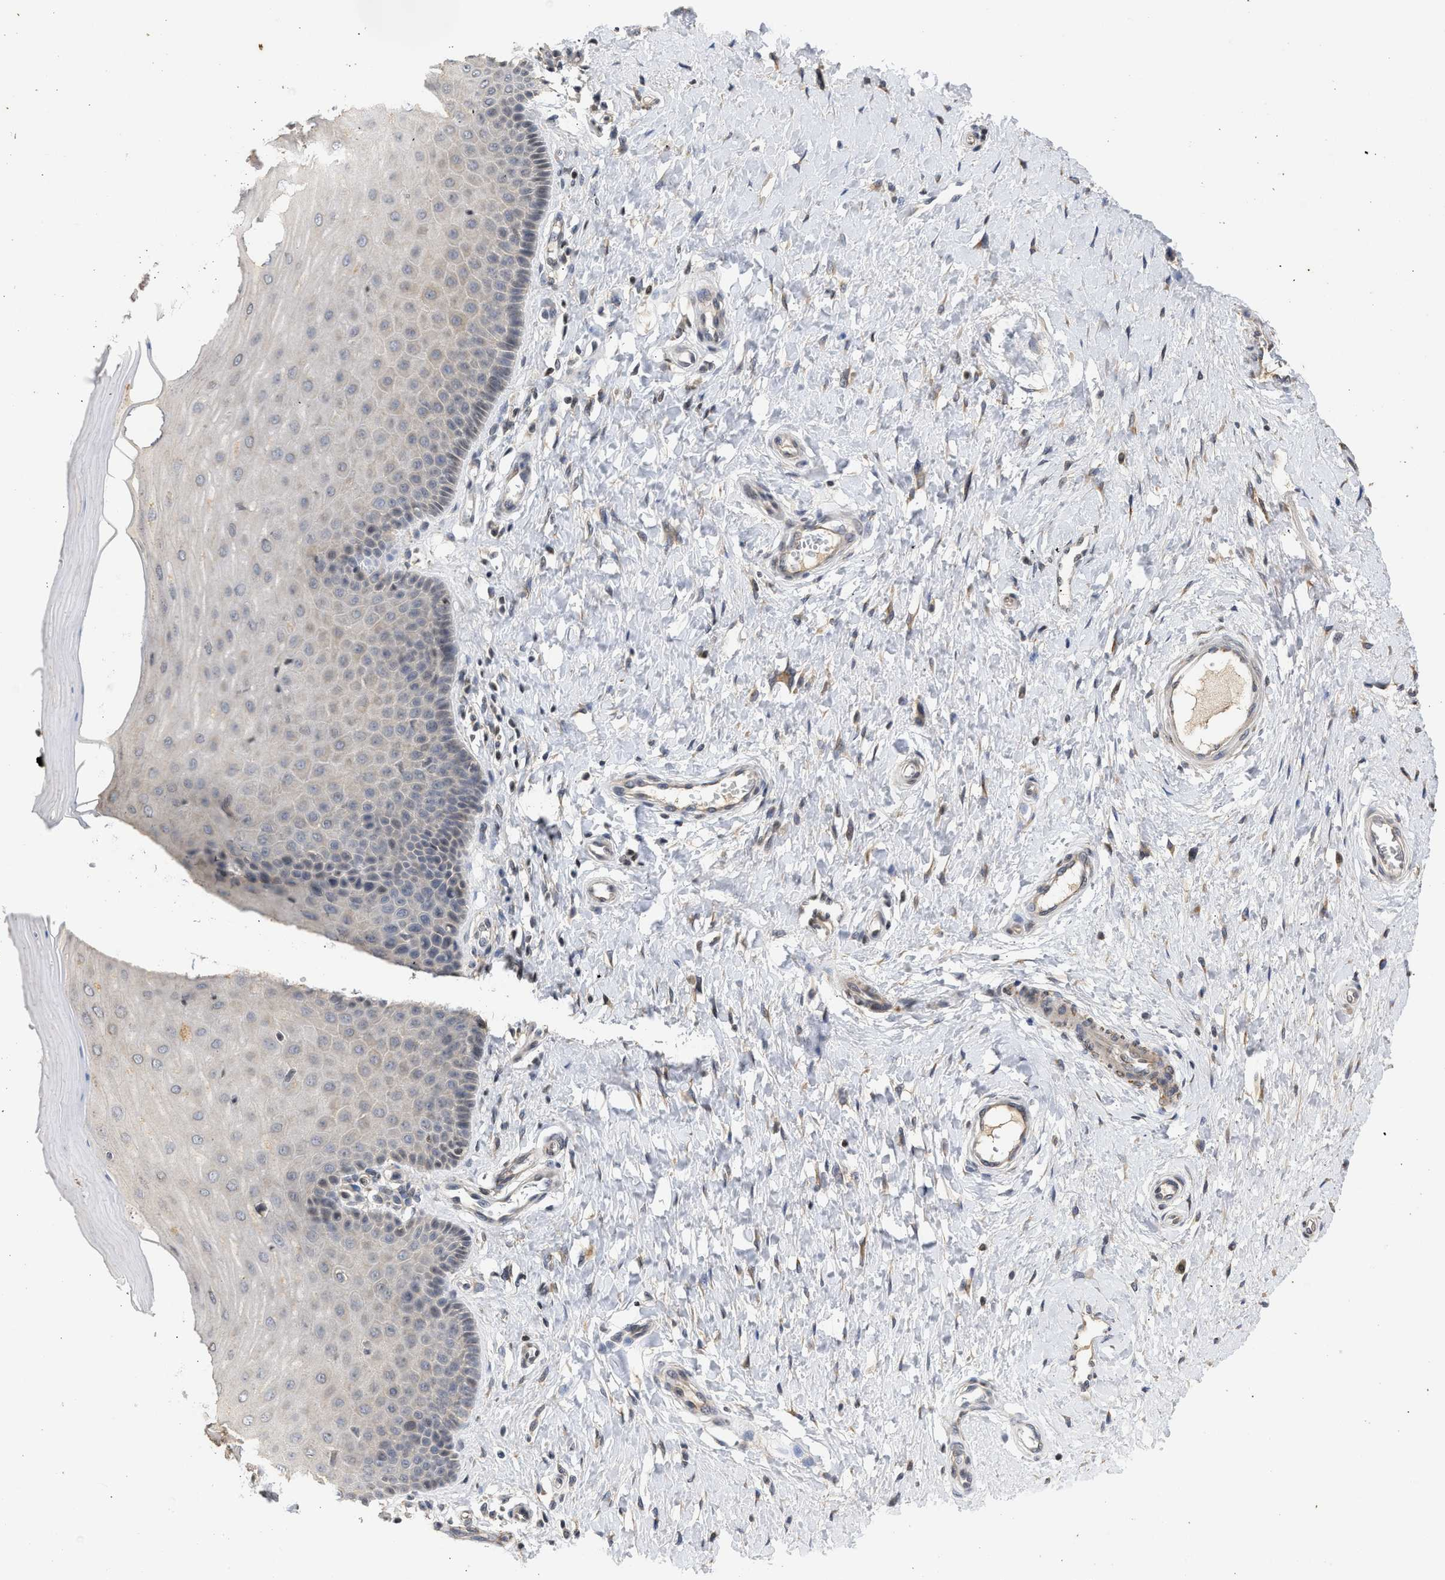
{"staining": {"intensity": "strong", "quantity": ">75%", "location": "cytoplasmic/membranous"}, "tissue": "cervix", "cell_type": "Glandular cells", "image_type": "normal", "snomed": [{"axis": "morphology", "description": "Normal tissue, NOS"}, {"axis": "topography", "description": "Cervix"}], "caption": "IHC histopathology image of unremarkable cervix: cervix stained using immunohistochemistry (IHC) reveals high levels of strong protein expression localized specifically in the cytoplasmic/membranous of glandular cells, appearing as a cytoplasmic/membranous brown color.", "gene": "ENSG00000142539", "patient": {"sex": "female", "age": 55}}